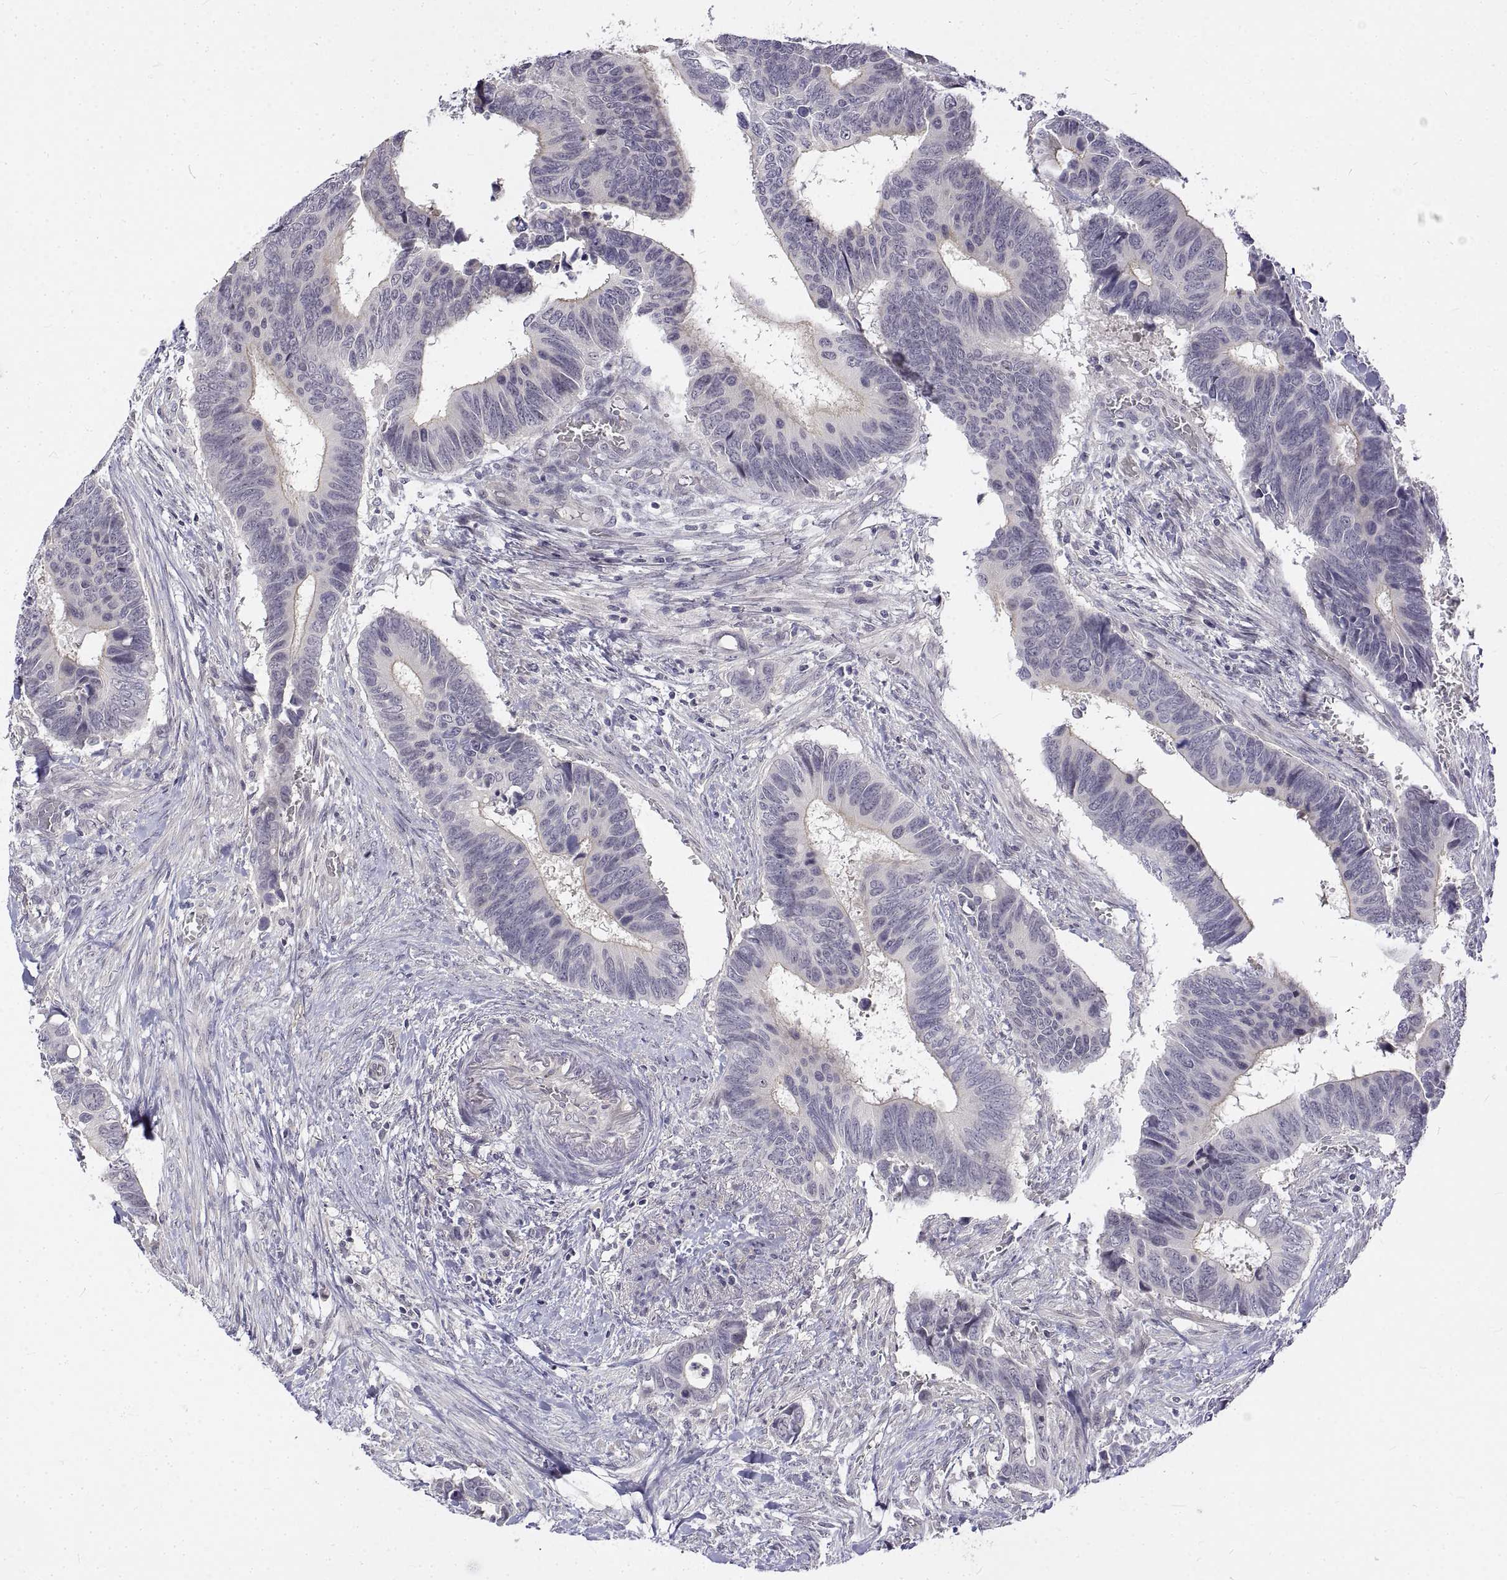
{"staining": {"intensity": "weak", "quantity": "<25%", "location": "cytoplasmic/membranous"}, "tissue": "colorectal cancer", "cell_type": "Tumor cells", "image_type": "cancer", "snomed": [{"axis": "morphology", "description": "Adenocarcinoma, NOS"}, {"axis": "topography", "description": "Colon"}], "caption": "The photomicrograph reveals no significant expression in tumor cells of colorectal adenocarcinoma.", "gene": "ANO2", "patient": {"sex": "male", "age": 49}}